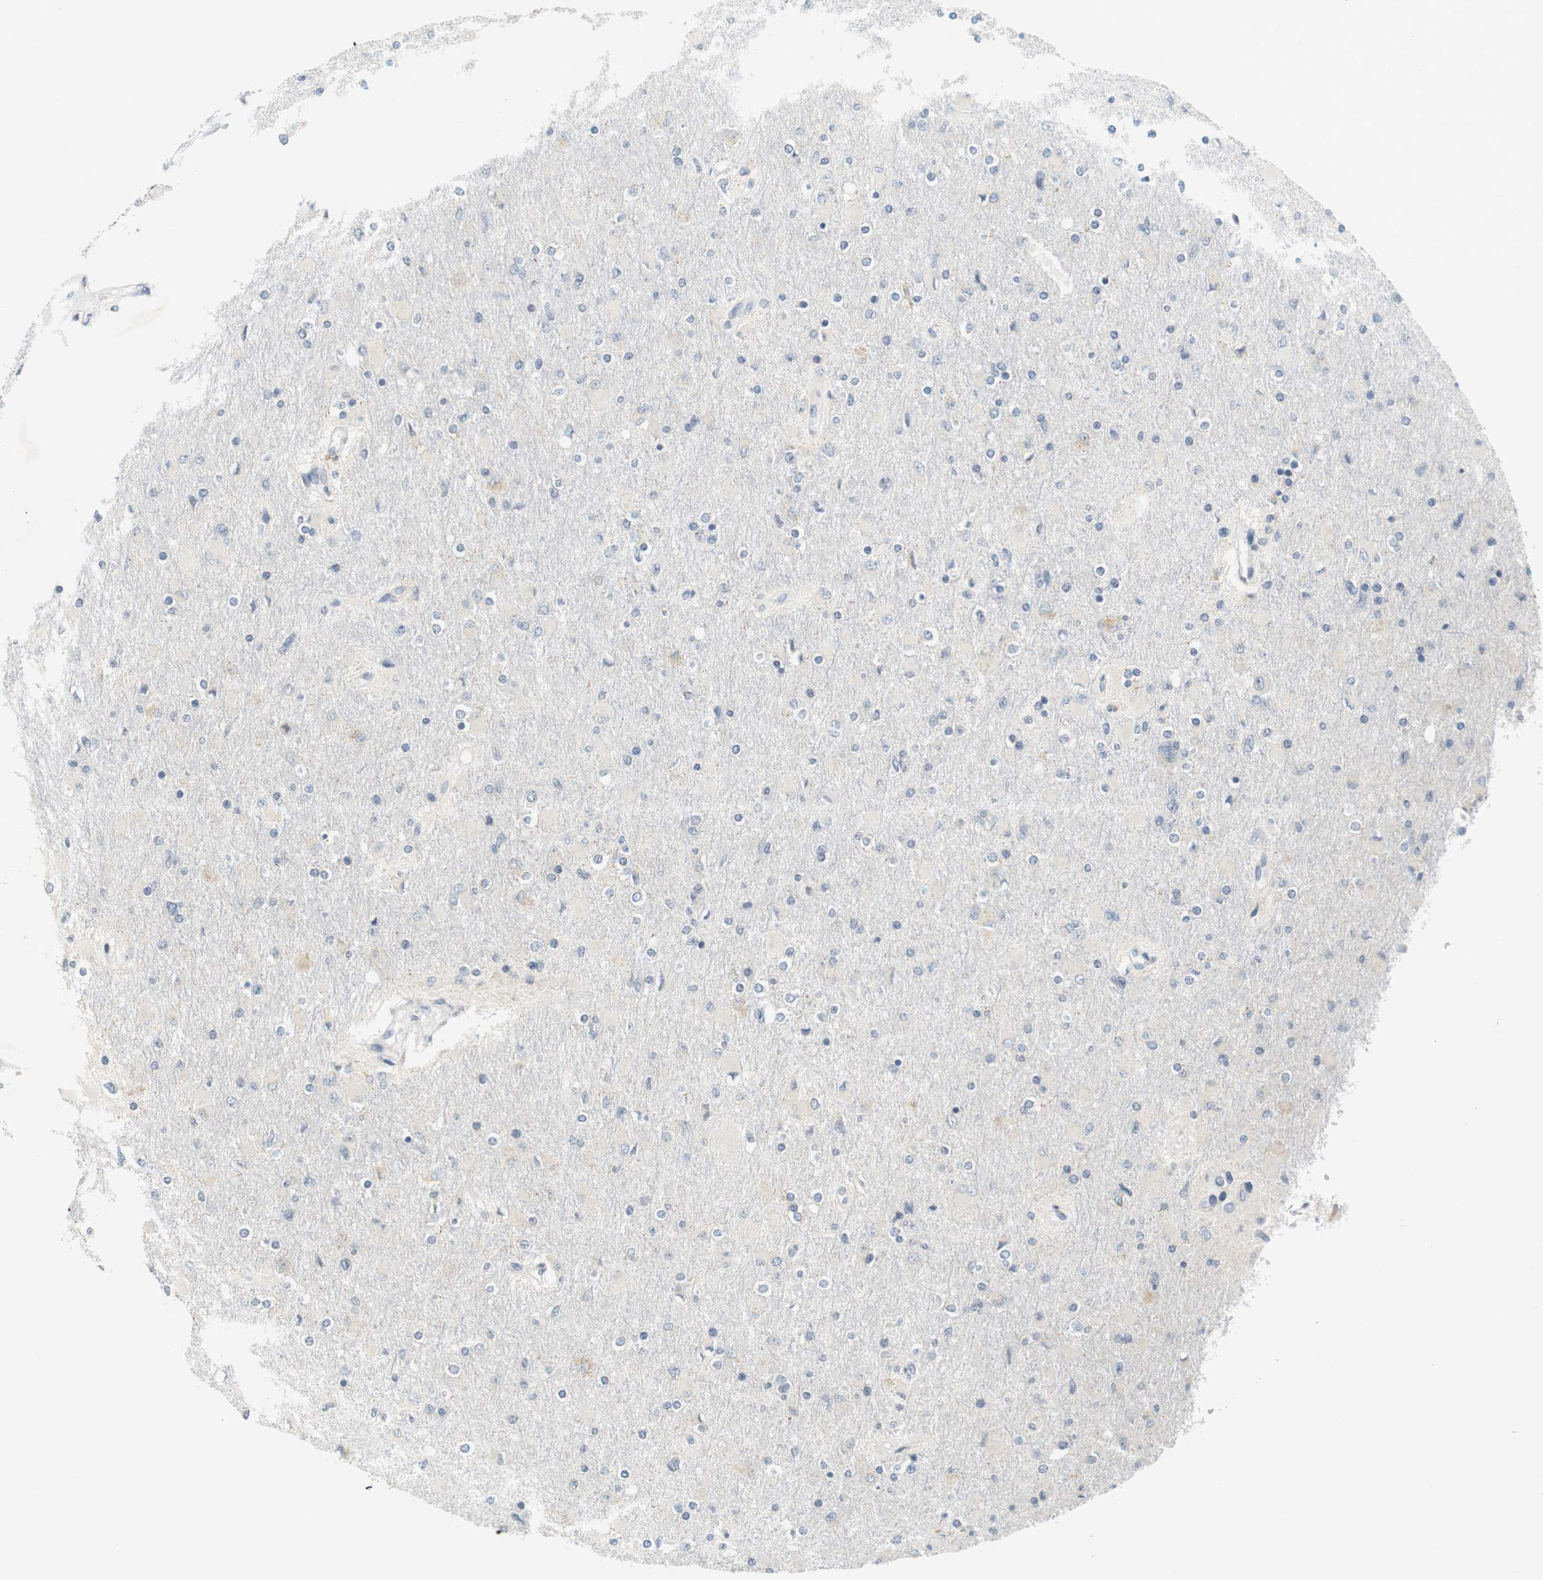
{"staining": {"intensity": "negative", "quantity": "none", "location": "none"}, "tissue": "glioma", "cell_type": "Tumor cells", "image_type": "cancer", "snomed": [{"axis": "morphology", "description": "Glioma, malignant, High grade"}, {"axis": "topography", "description": "Cerebral cortex"}], "caption": "A photomicrograph of human glioma is negative for staining in tumor cells.", "gene": "WNT7A", "patient": {"sex": "female", "age": 36}}